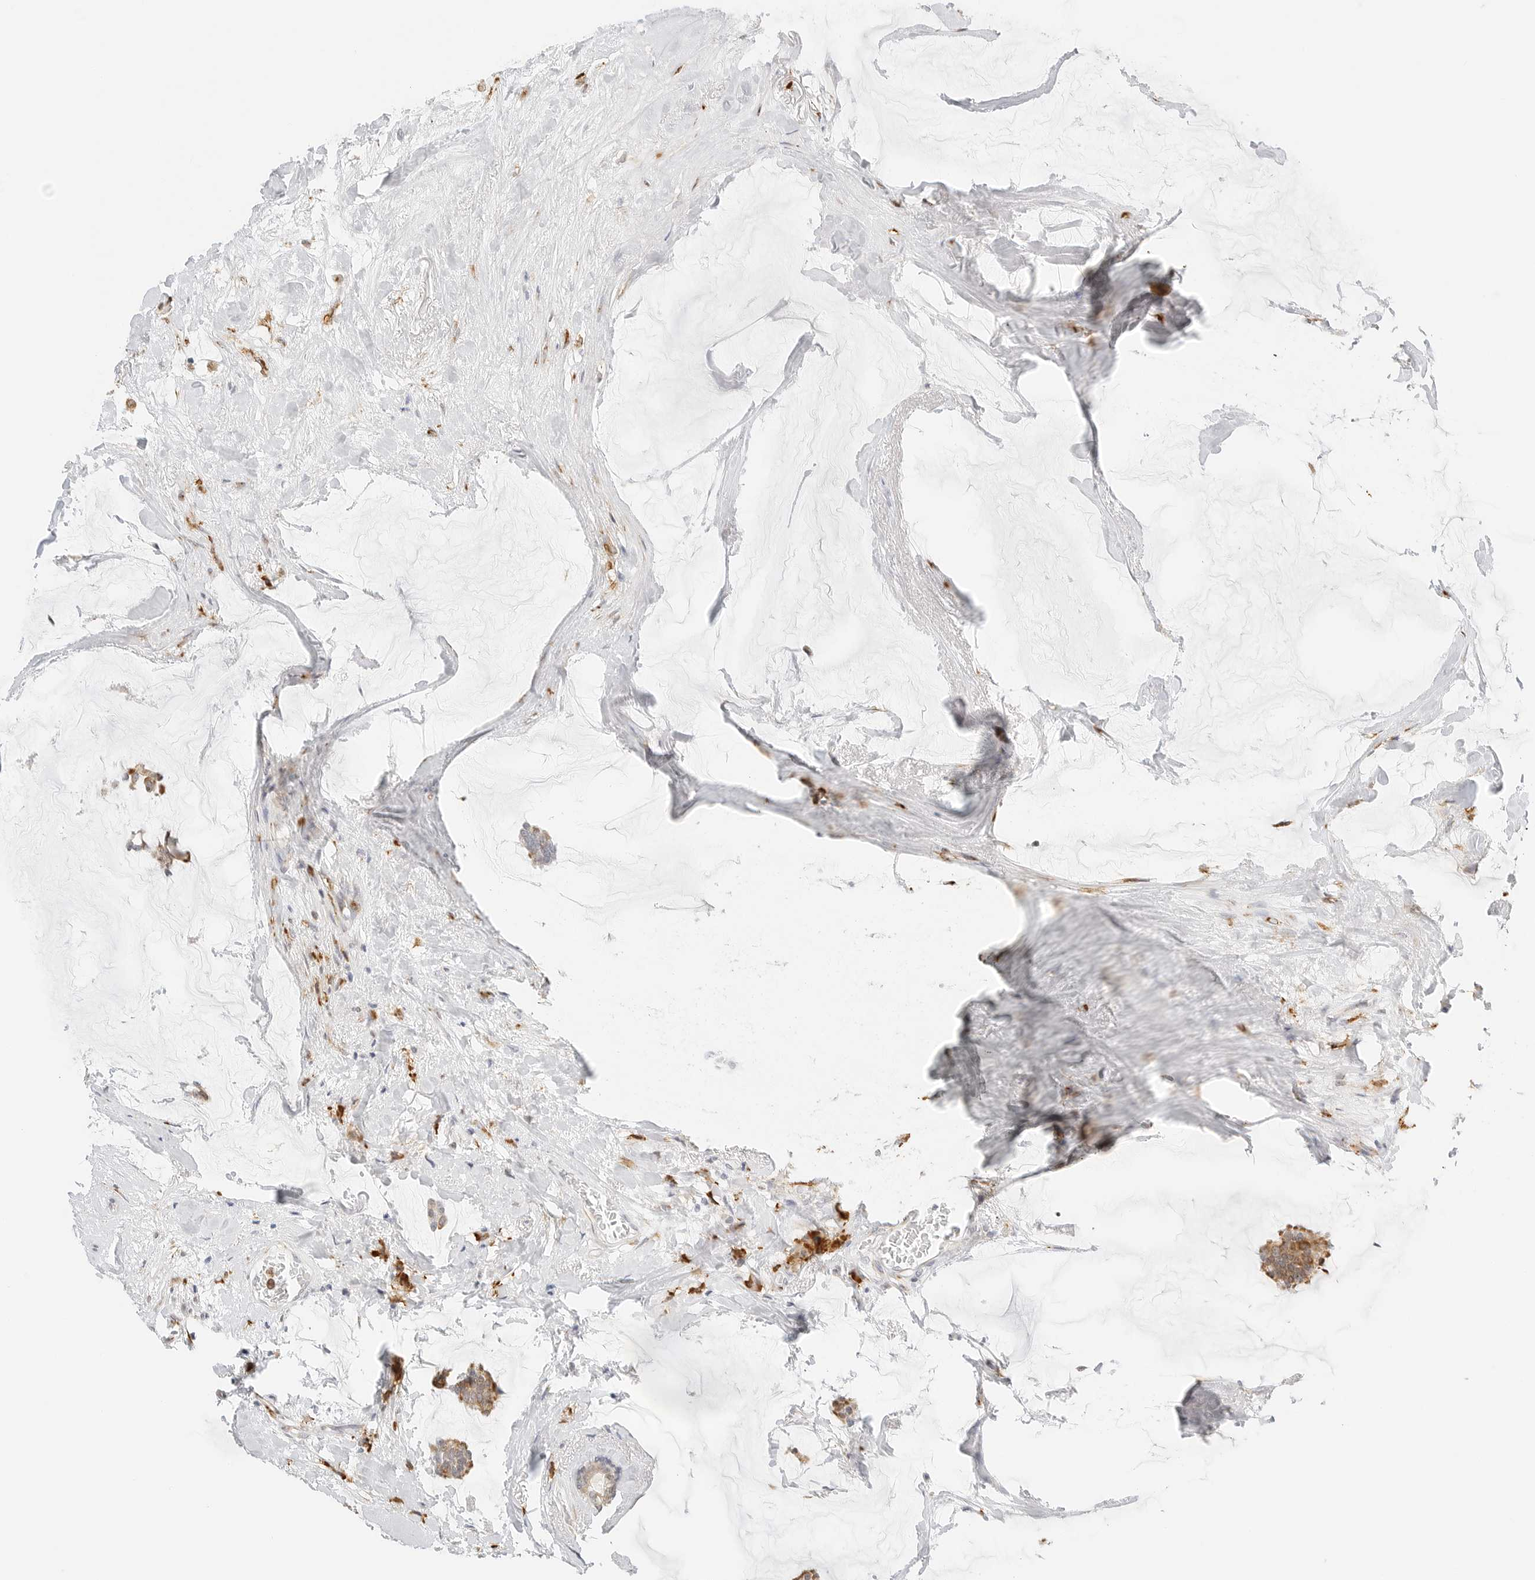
{"staining": {"intensity": "moderate", "quantity": ">75%", "location": "cytoplasmic/membranous"}, "tissue": "breast cancer", "cell_type": "Tumor cells", "image_type": "cancer", "snomed": [{"axis": "morphology", "description": "Duct carcinoma"}, {"axis": "topography", "description": "Breast"}], "caption": "Breast infiltrating ductal carcinoma stained with a protein marker demonstrates moderate staining in tumor cells.", "gene": "THEM4", "patient": {"sex": "female", "age": 93}}